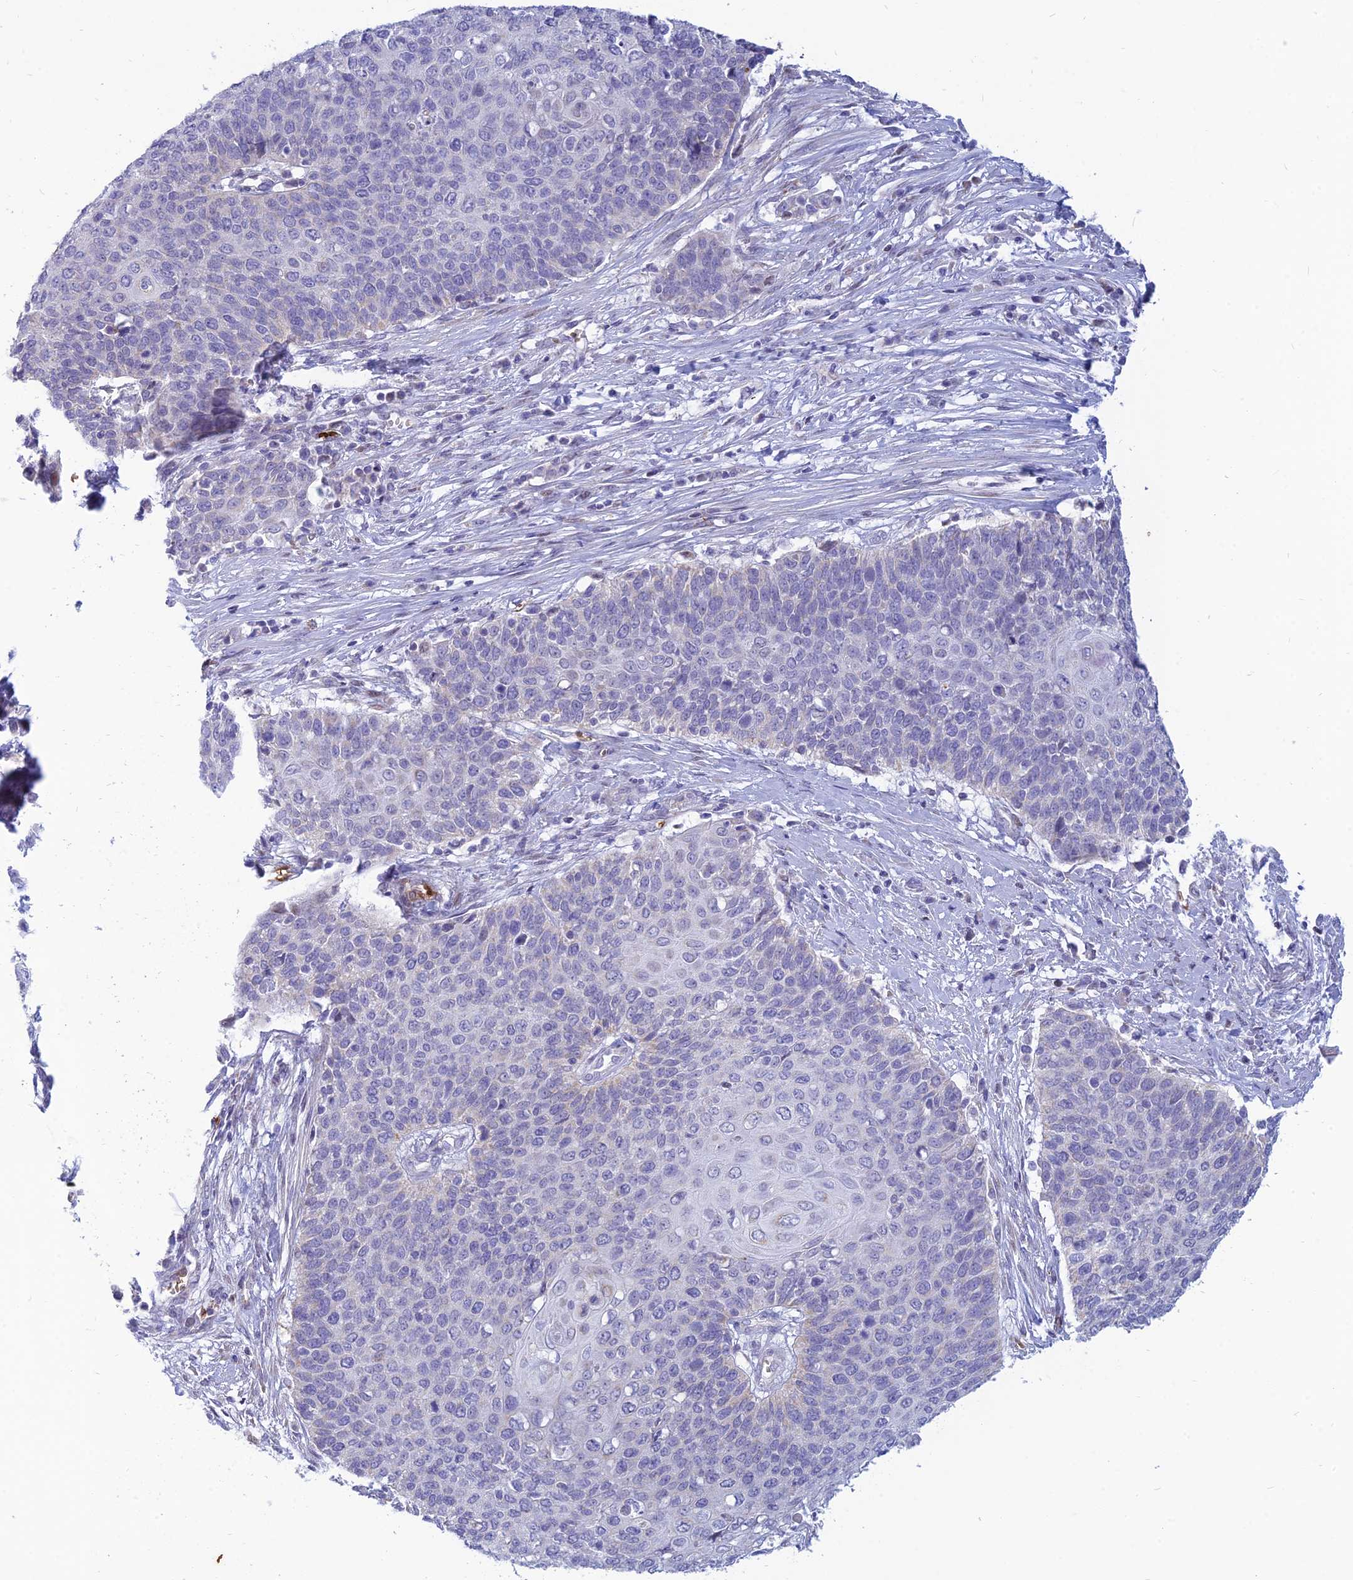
{"staining": {"intensity": "negative", "quantity": "none", "location": "none"}, "tissue": "cervical cancer", "cell_type": "Tumor cells", "image_type": "cancer", "snomed": [{"axis": "morphology", "description": "Squamous cell carcinoma, NOS"}, {"axis": "topography", "description": "Cervix"}], "caption": "Protein analysis of cervical cancer (squamous cell carcinoma) reveals no significant expression in tumor cells.", "gene": "HHAT", "patient": {"sex": "female", "age": 39}}